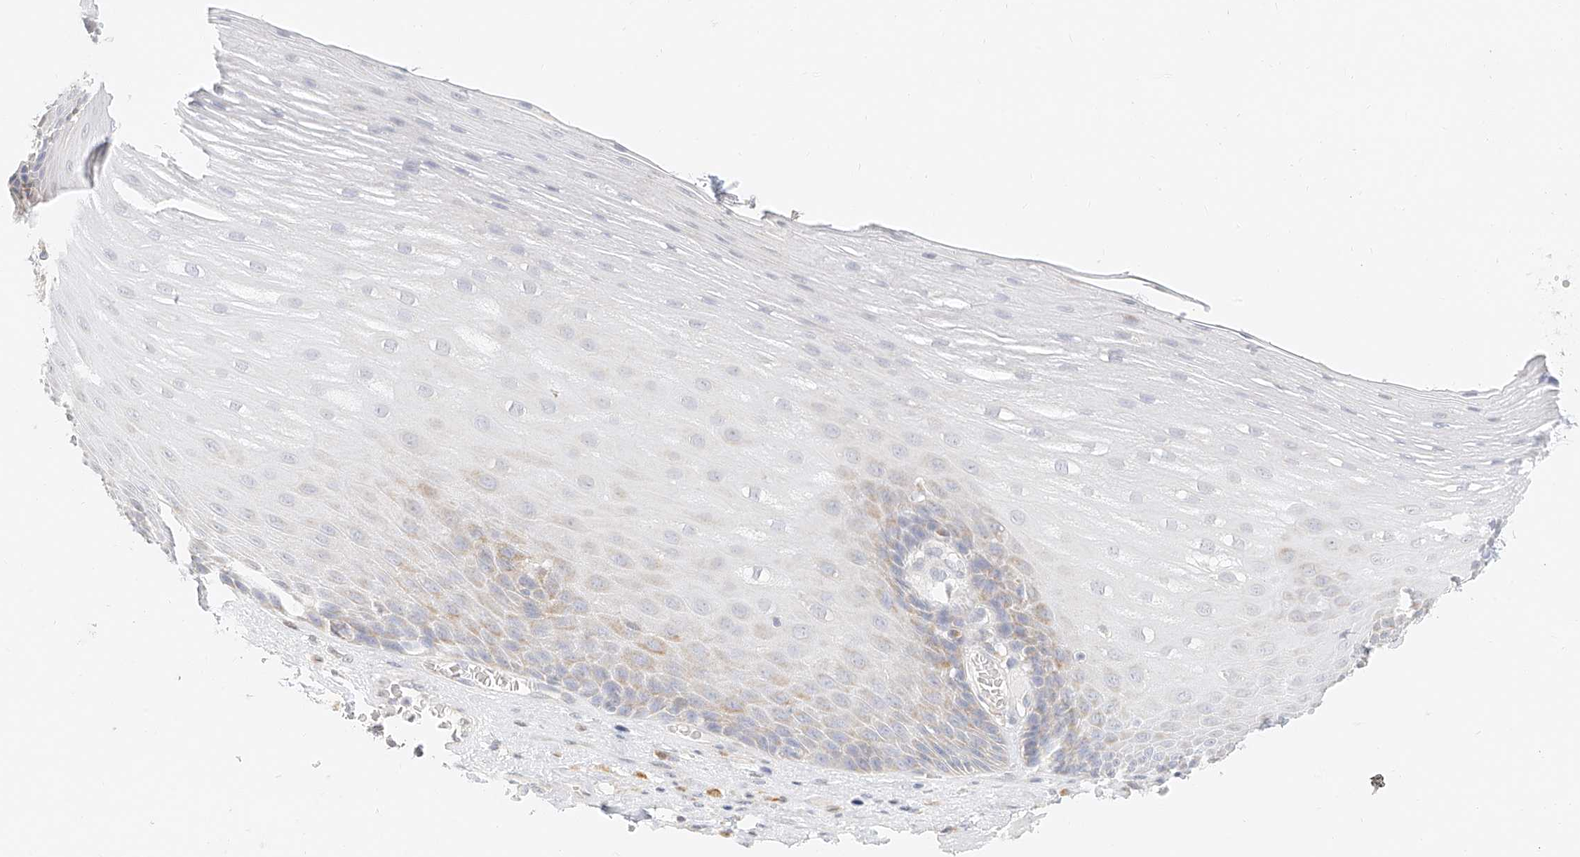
{"staining": {"intensity": "moderate", "quantity": "<25%", "location": "cytoplasmic/membranous"}, "tissue": "esophagus", "cell_type": "Squamous epithelial cells", "image_type": "normal", "snomed": [{"axis": "morphology", "description": "Normal tissue, NOS"}, {"axis": "topography", "description": "Esophagus"}], "caption": "Protein expression analysis of unremarkable esophagus exhibits moderate cytoplasmic/membranous staining in approximately <25% of squamous epithelial cells. (DAB = brown stain, brightfield microscopy at high magnification).", "gene": "CXorf58", "patient": {"sex": "male", "age": 62}}